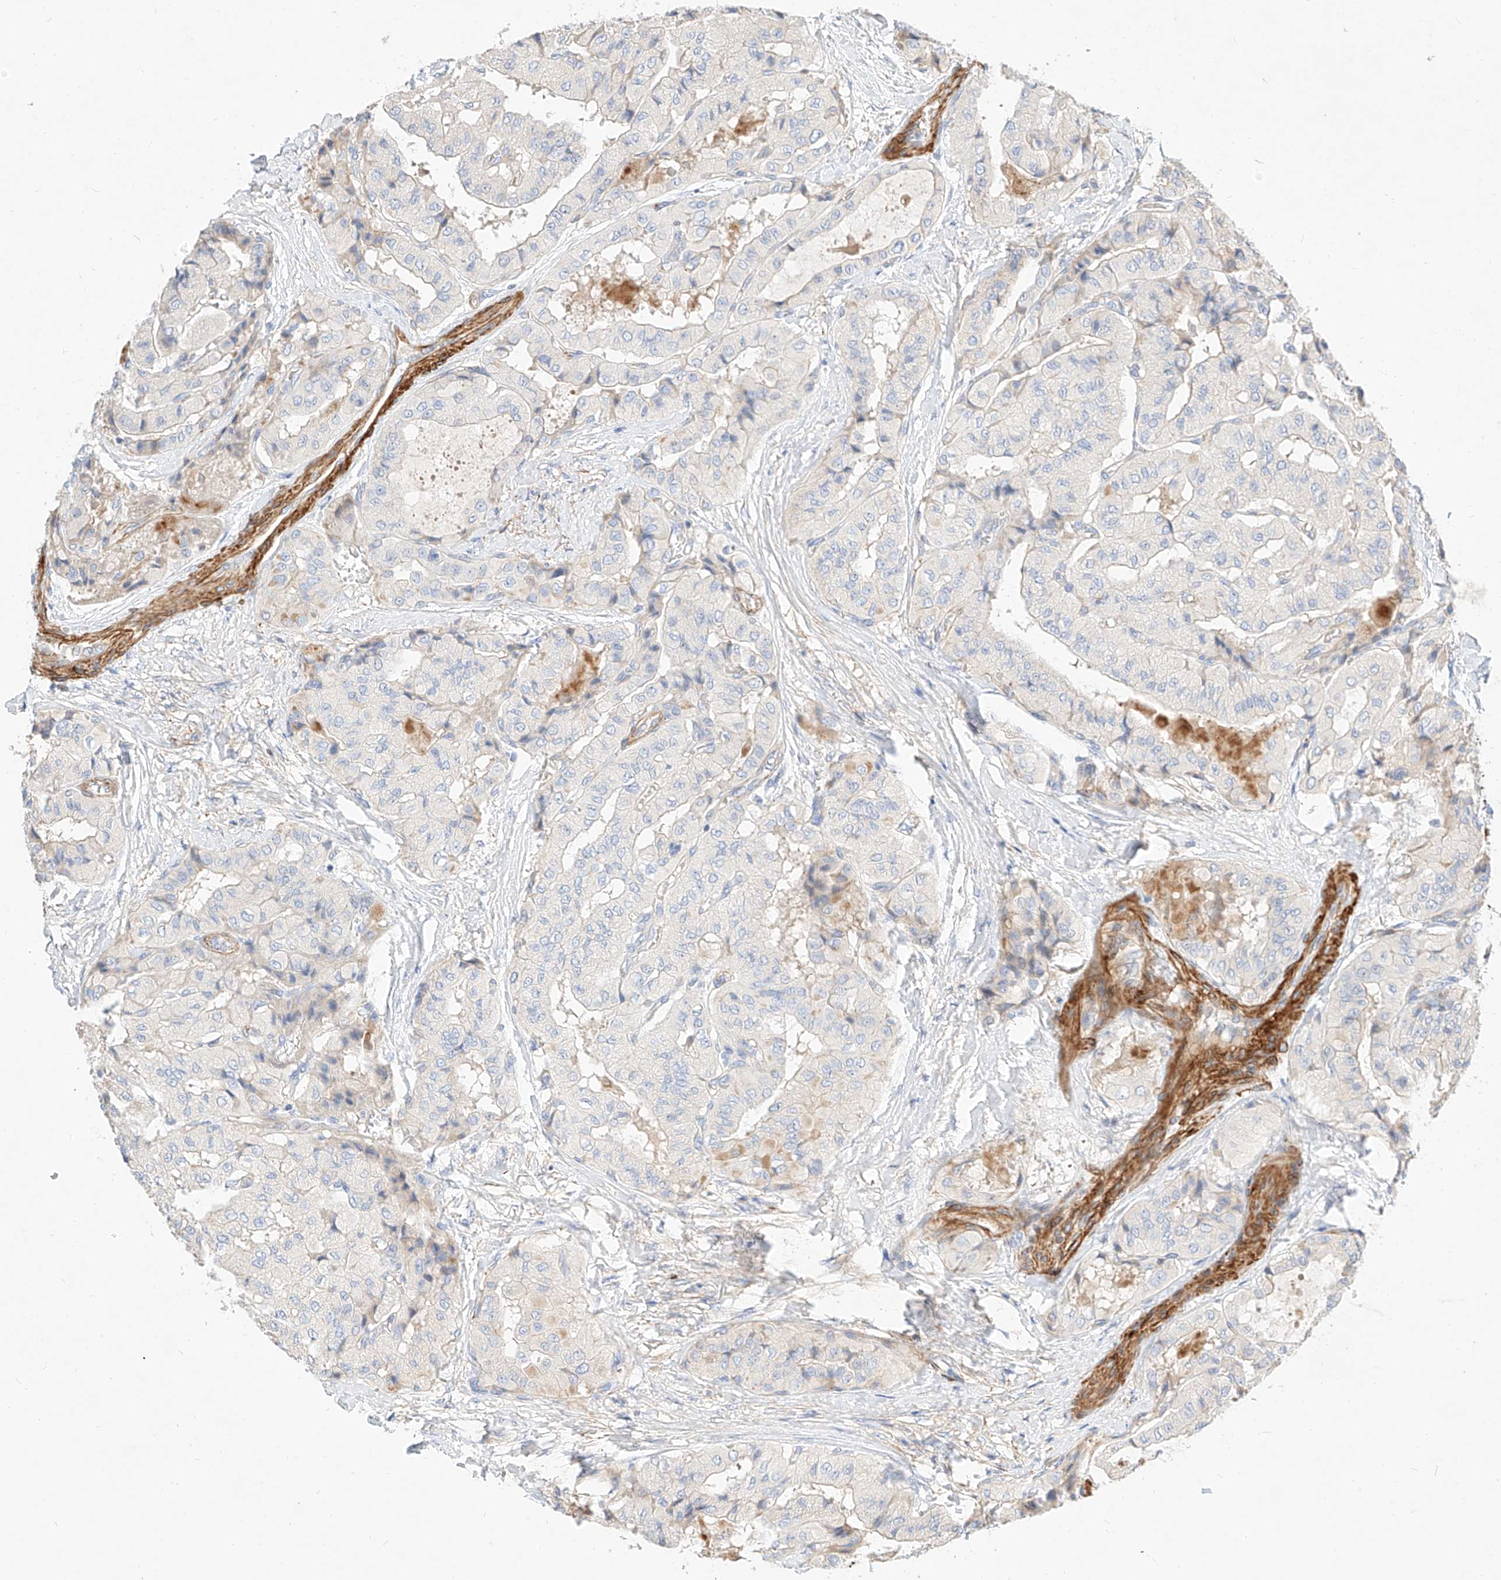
{"staining": {"intensity": "negative", "quantity": "none", "location": "none"}, "tissue": "thyroid cancer", "cell_type": "Tumor cells", "image_type": "cancer", "snomed": [{"axis": "morphology", "description": "Papillary adenocarcinoma, NOS"}, {"axis": "topography", "description": "Thyroid gland"}], "caption": "Immunohistochemistry (IHC) image of thyroid cancer (papillary adenocarcinoma) stained for a protein (brown), which displays no expression in tumor cells.", "gene": "KCNH5", "patient": {"sex": "female", "age": 59}}